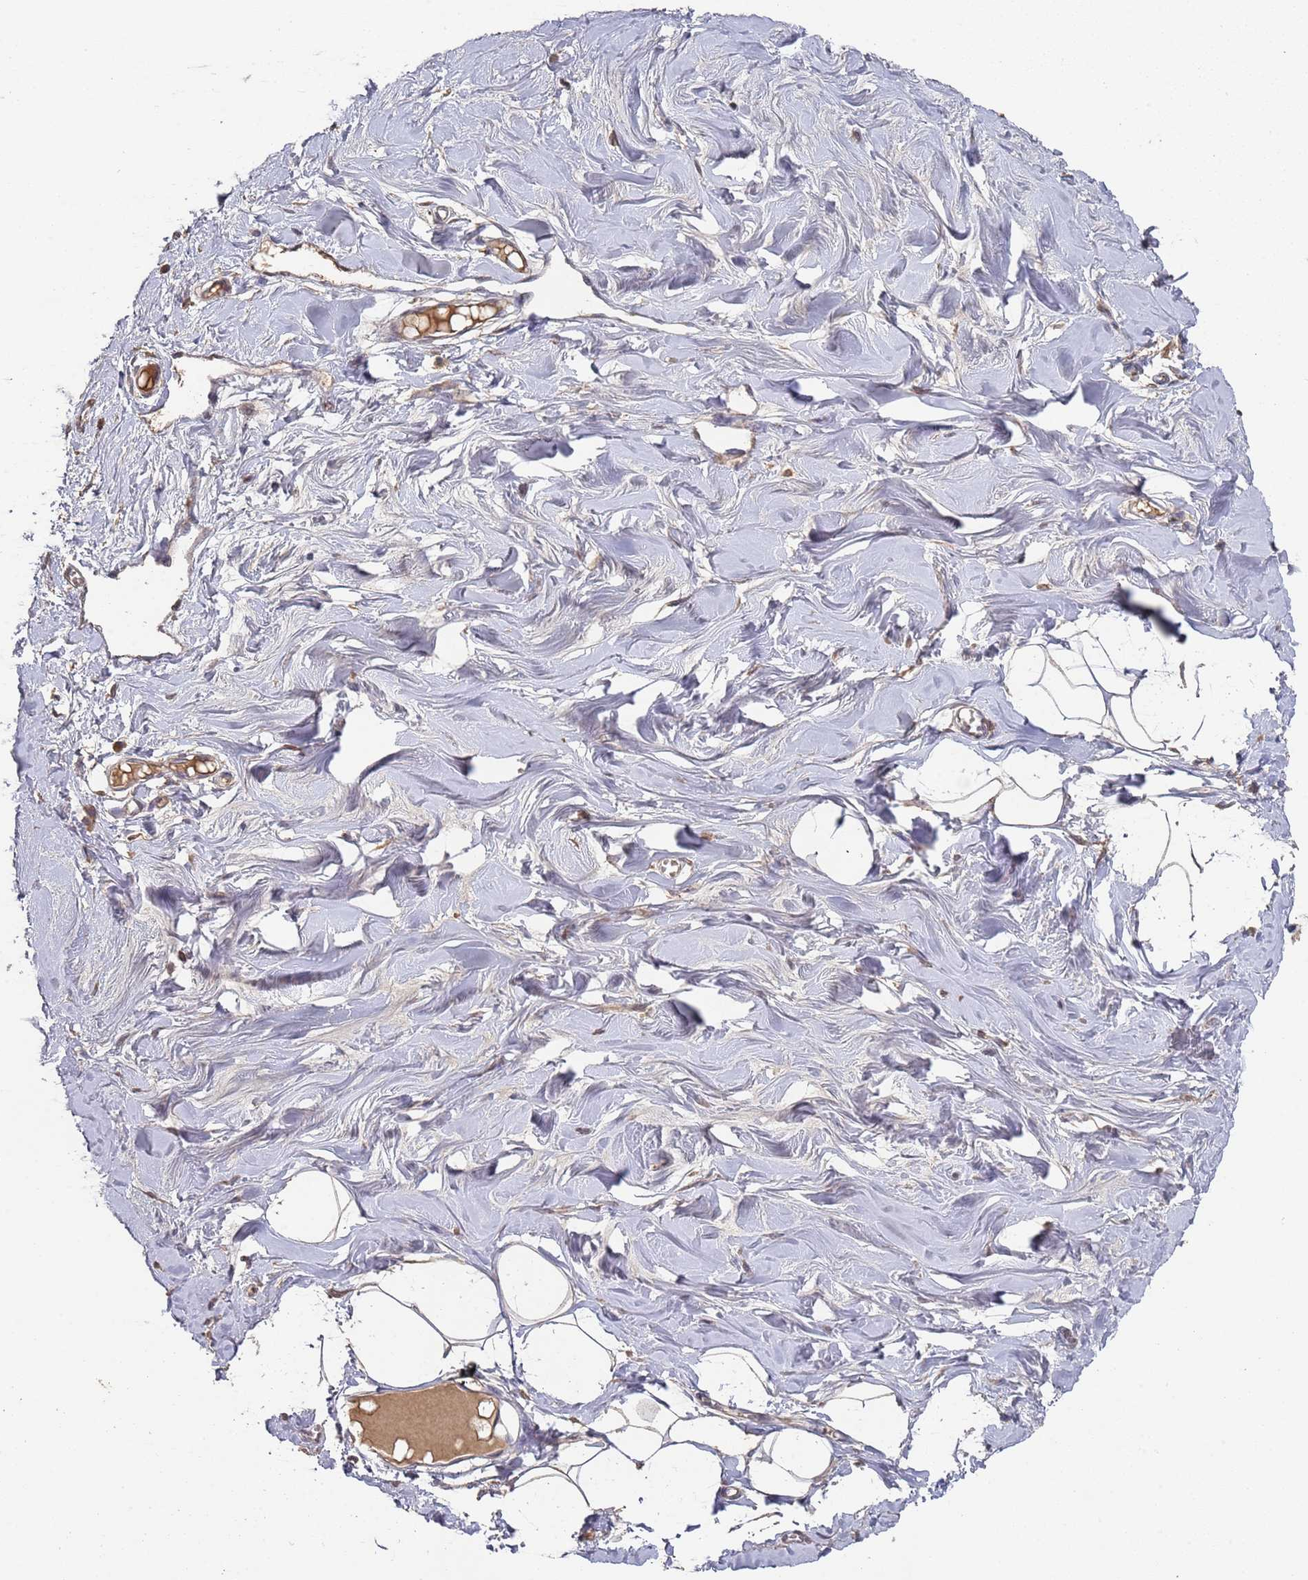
{"staining": {"intensity": "negative", "quantity": "none", "location": "none"}, "tissue": "breast", "cell_type": "Adipocytes", "image_type": "normal", "snomed": [{"axis": "morphology", "description": "Normal tissue, NOS"}, {"axis": "topography", "description": "Breast"}], "caption": "DAB (3,3'-diaminobenzidine) immunohistochemical staining of unremarkable breast shows no significant staining in adipocytes. (DAB (3,3'-diaminobenzidine) immunohistochemistry (IHC) with hematoxylin counter stain).", "gene": "FRAT1", "patient": {"sex": "female", "age": 27}}